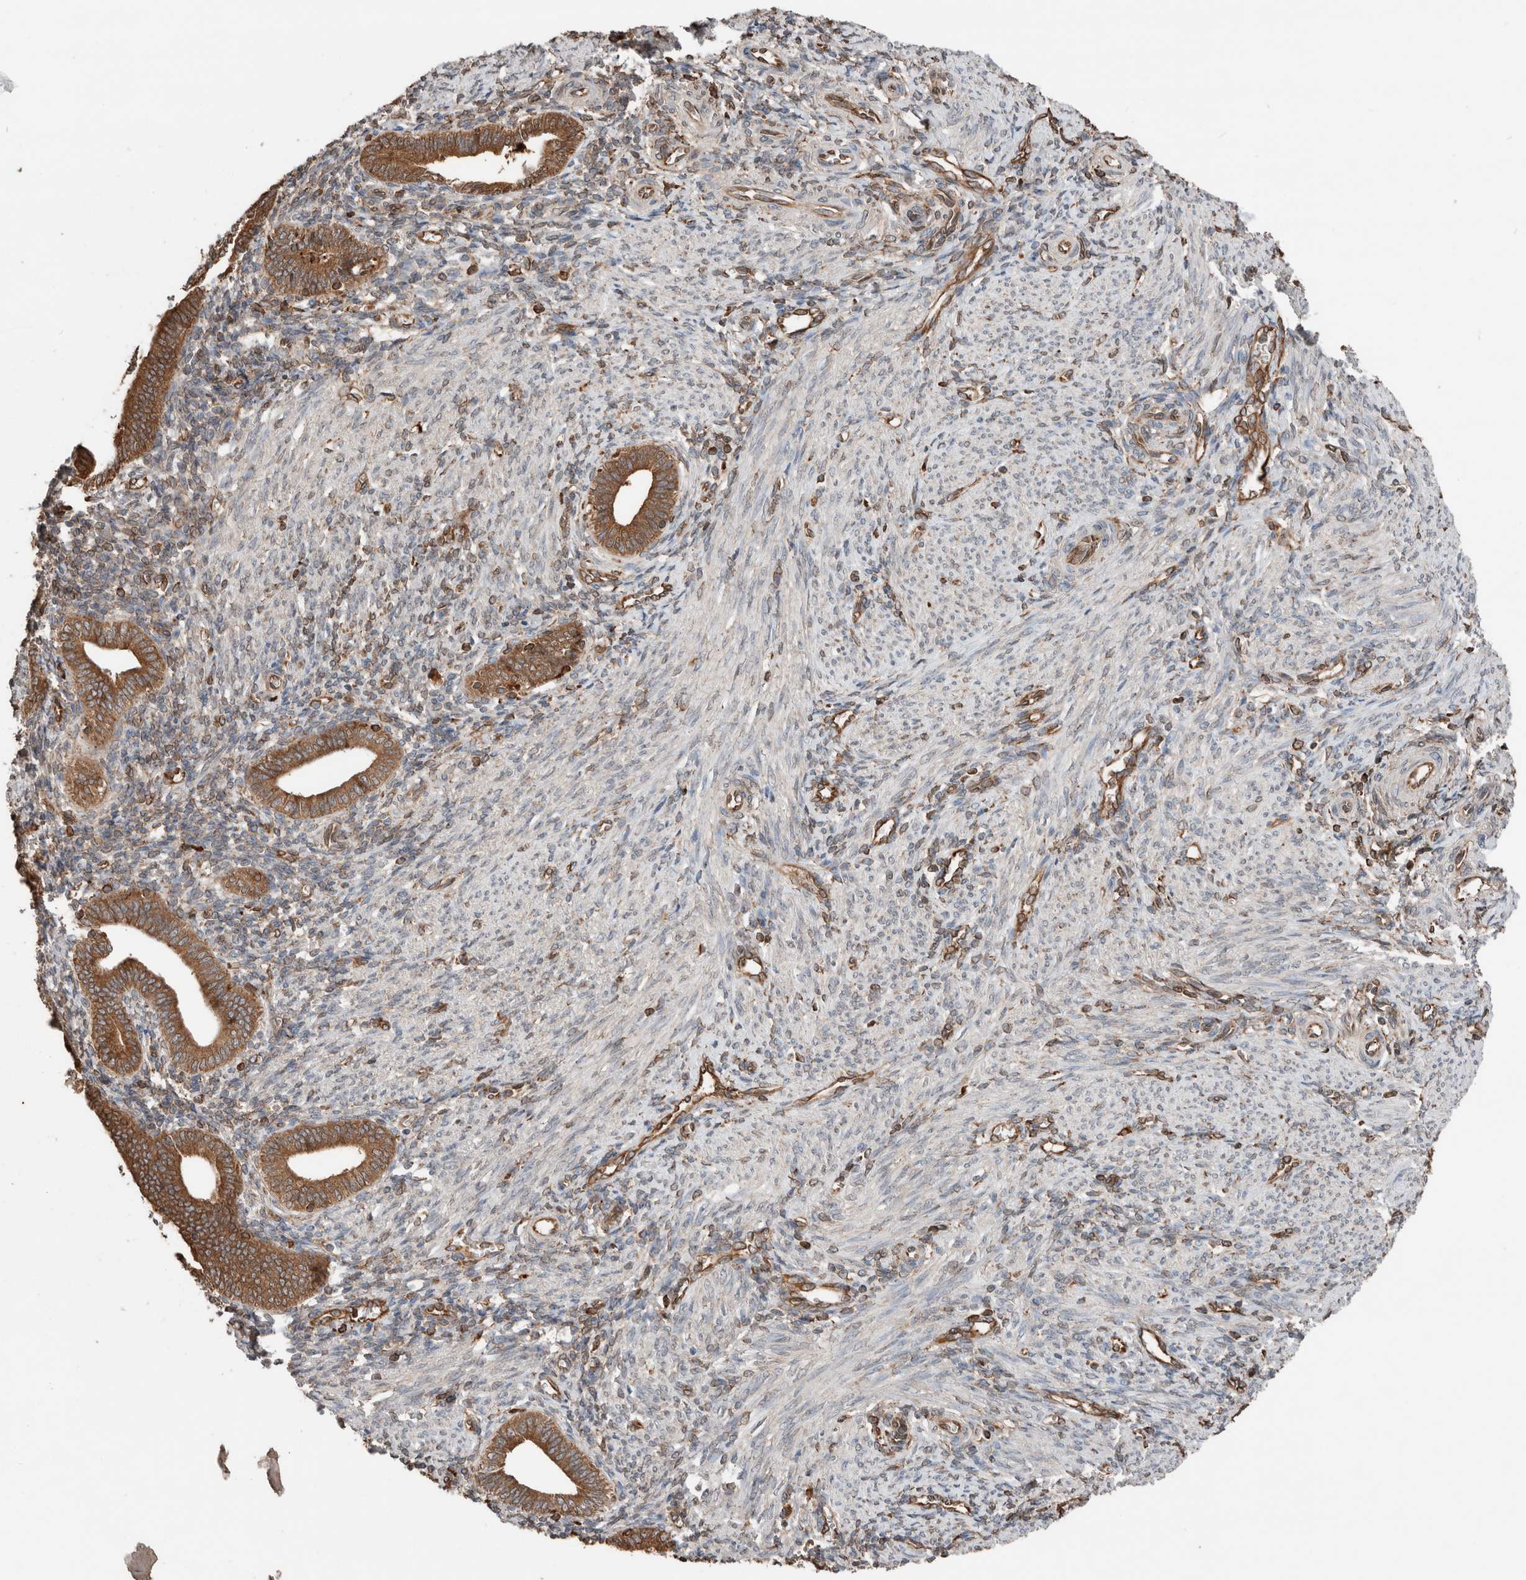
{"staining": {"intensity": "moderate", "quantity": "<25%", "location": "cytoplasmic/membranous"}, "tissue": "endometrium", "cell_type": "Cells in endometrial stroma", "image_type": "normal", "snomed": [{"axis": "morphology", "description": "Normal tissue, NOS"}, {"axis": "topography", "description": "Uterus"}, {"axis": "topography", "description": "Endometrium"}], "caption": "A high-resolution histopathology image shows immunohistochemistry (IHC) staining of benign endometrium, which shows moderate cytoplasmic/membranous expression in about <25% of cells in endometrial stroma. (DAB IHC, brown staining for protein, blue staining for nuclei).", "gene": "ERAP2", "patient": {"sex": "female", "age": 33}}